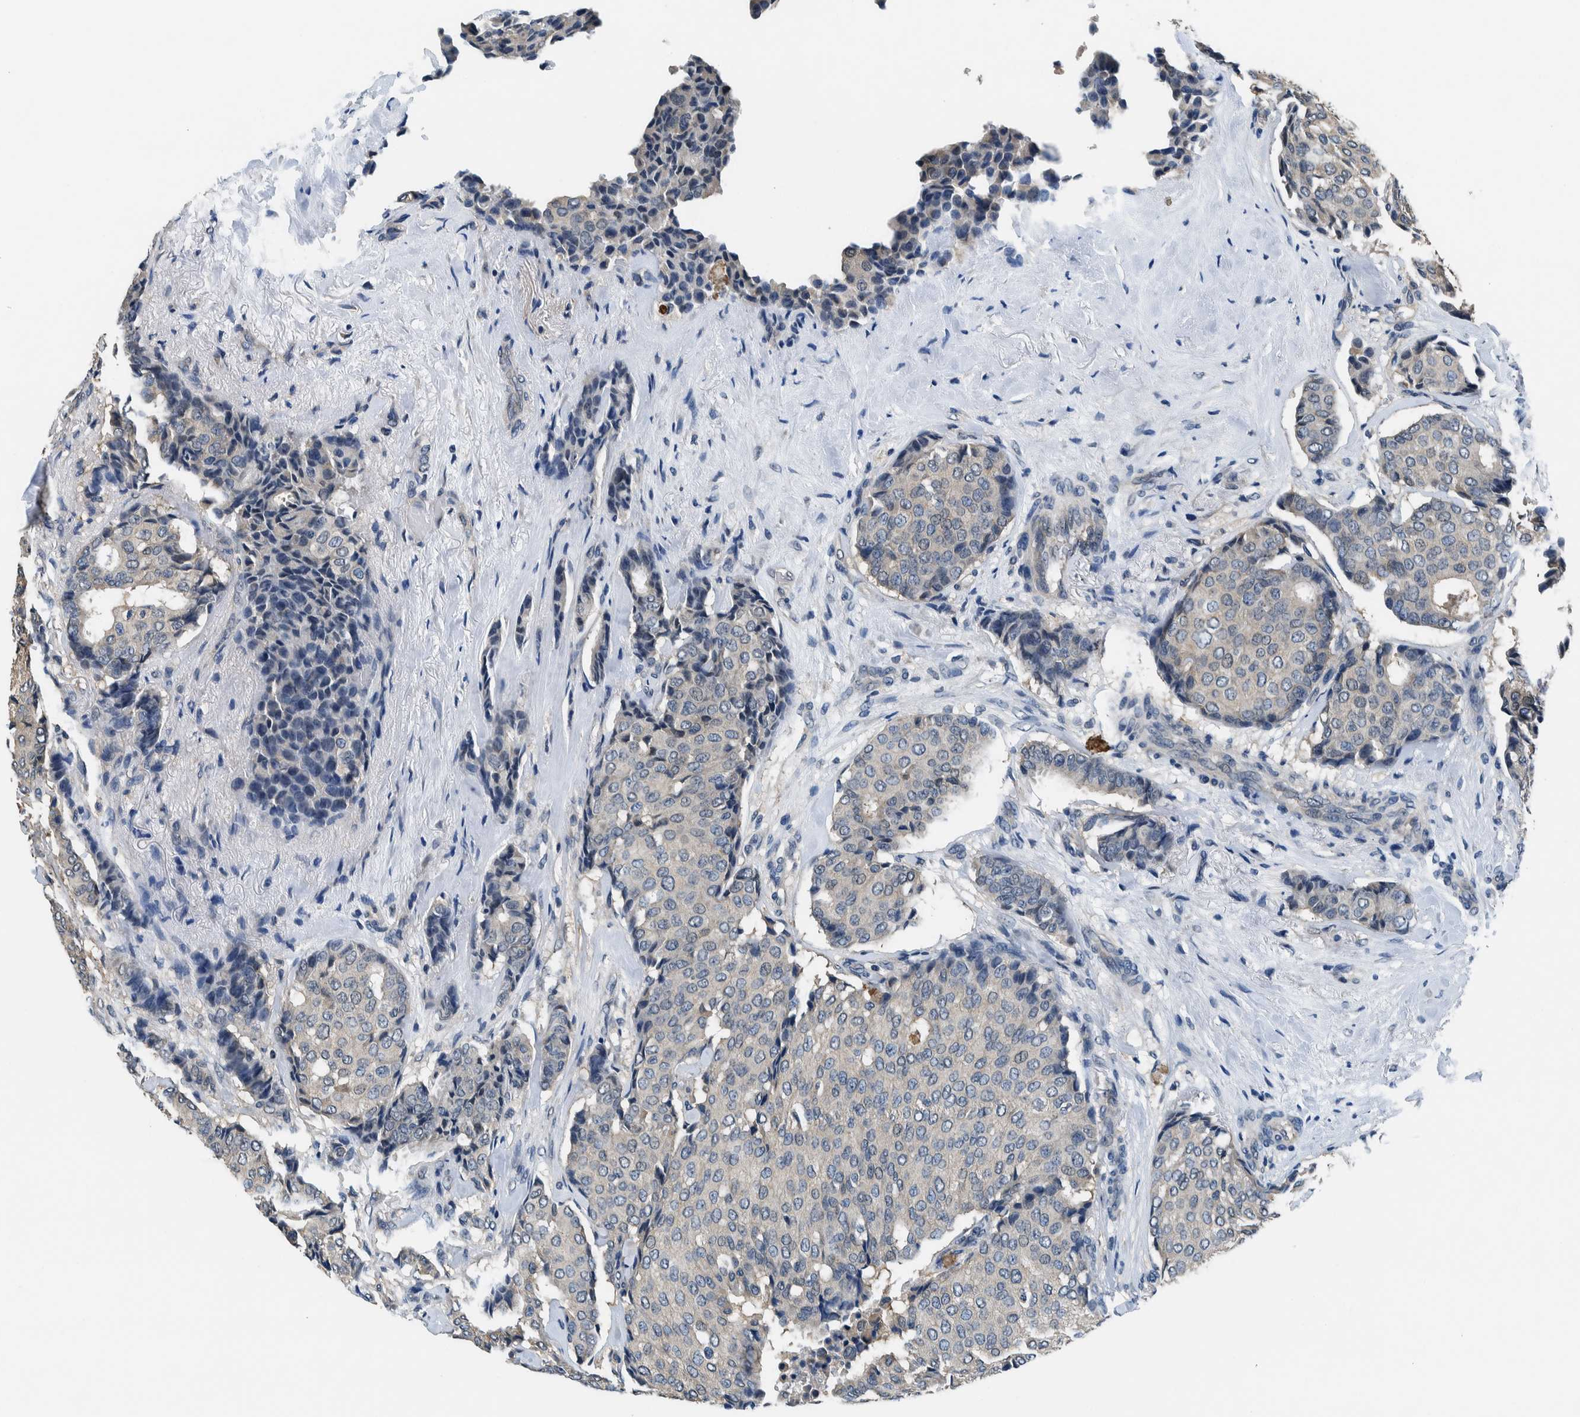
{"staining": {"intensity": "negative", "quantity": "none", "location": "none"}, "tissue": "breast cancer", "cell_type": "Tumor cells", "image_type": "cancer", "snomed": [{"axis": "morphology", "description": "Duct carcinoma"}, {"axis": "topography", "description": "Breast"}], "caption": "Immunohistochemical staining of breast invasive ductal carcinoma reveals no significant staining in tumor cells. (Immunohistochemistry (ihc), brightfield microscopy, high magnification).", "gene": "NIBAN2", "patient": {"sex": "female", "age": 75}}